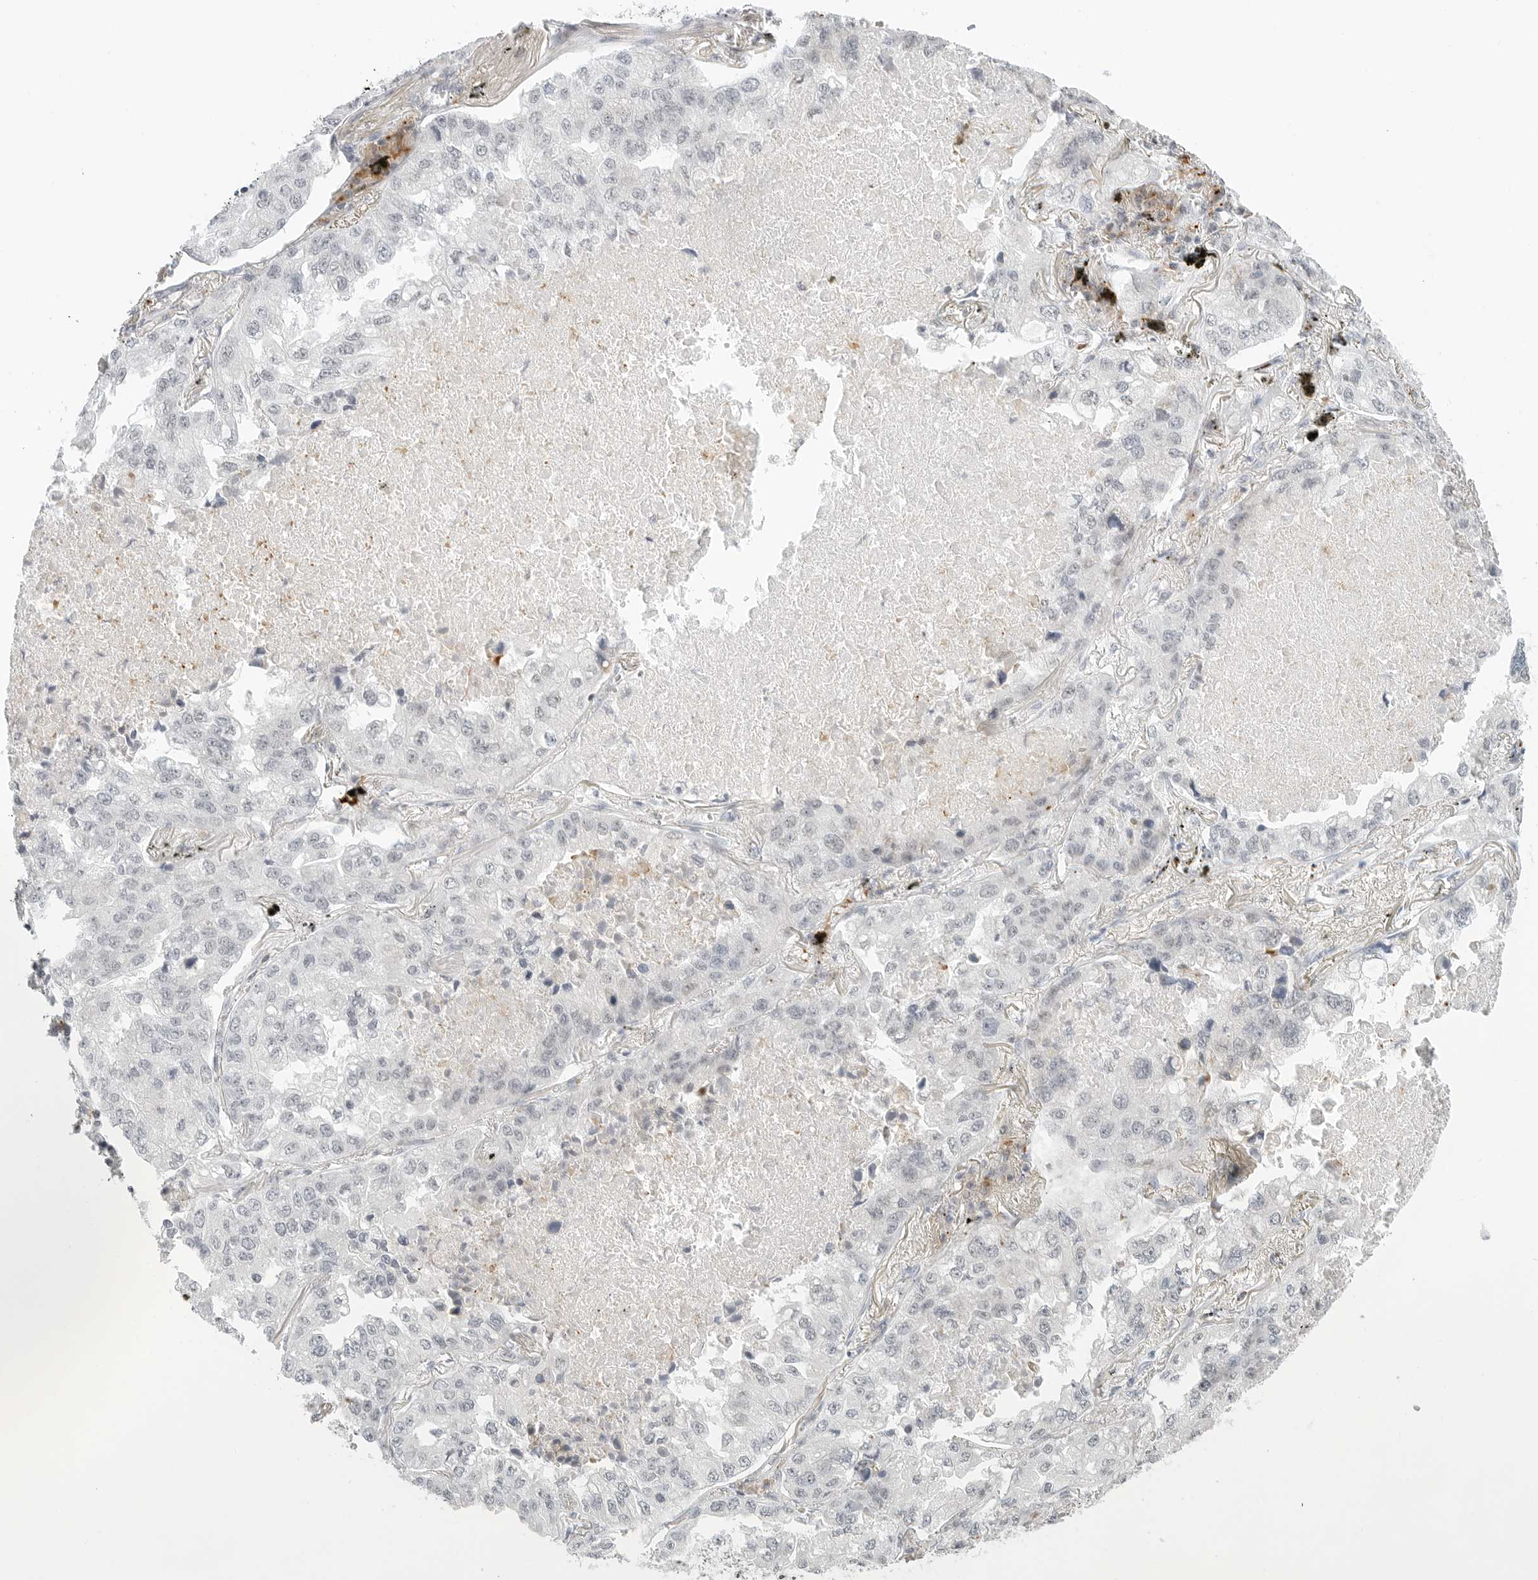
{"staining": {"intensity": "negative", "quantity": "none", "location": "none"}, "tissue": "lung cancer", "cell_type": "Tumor cells", "image_type": "cancer", "snomed": [{"axis": "morphology", "description": "Adenocarcinoma, NOS"}, {"axis": "topography", "description": "Lung"}], "caption": "Immunohistochemical staining of adenocarcinoma (lung) exhibits no significant positivity in tumor cells.", "gene": "PARP10", "patient": {"sex": "male", "age": 65}}